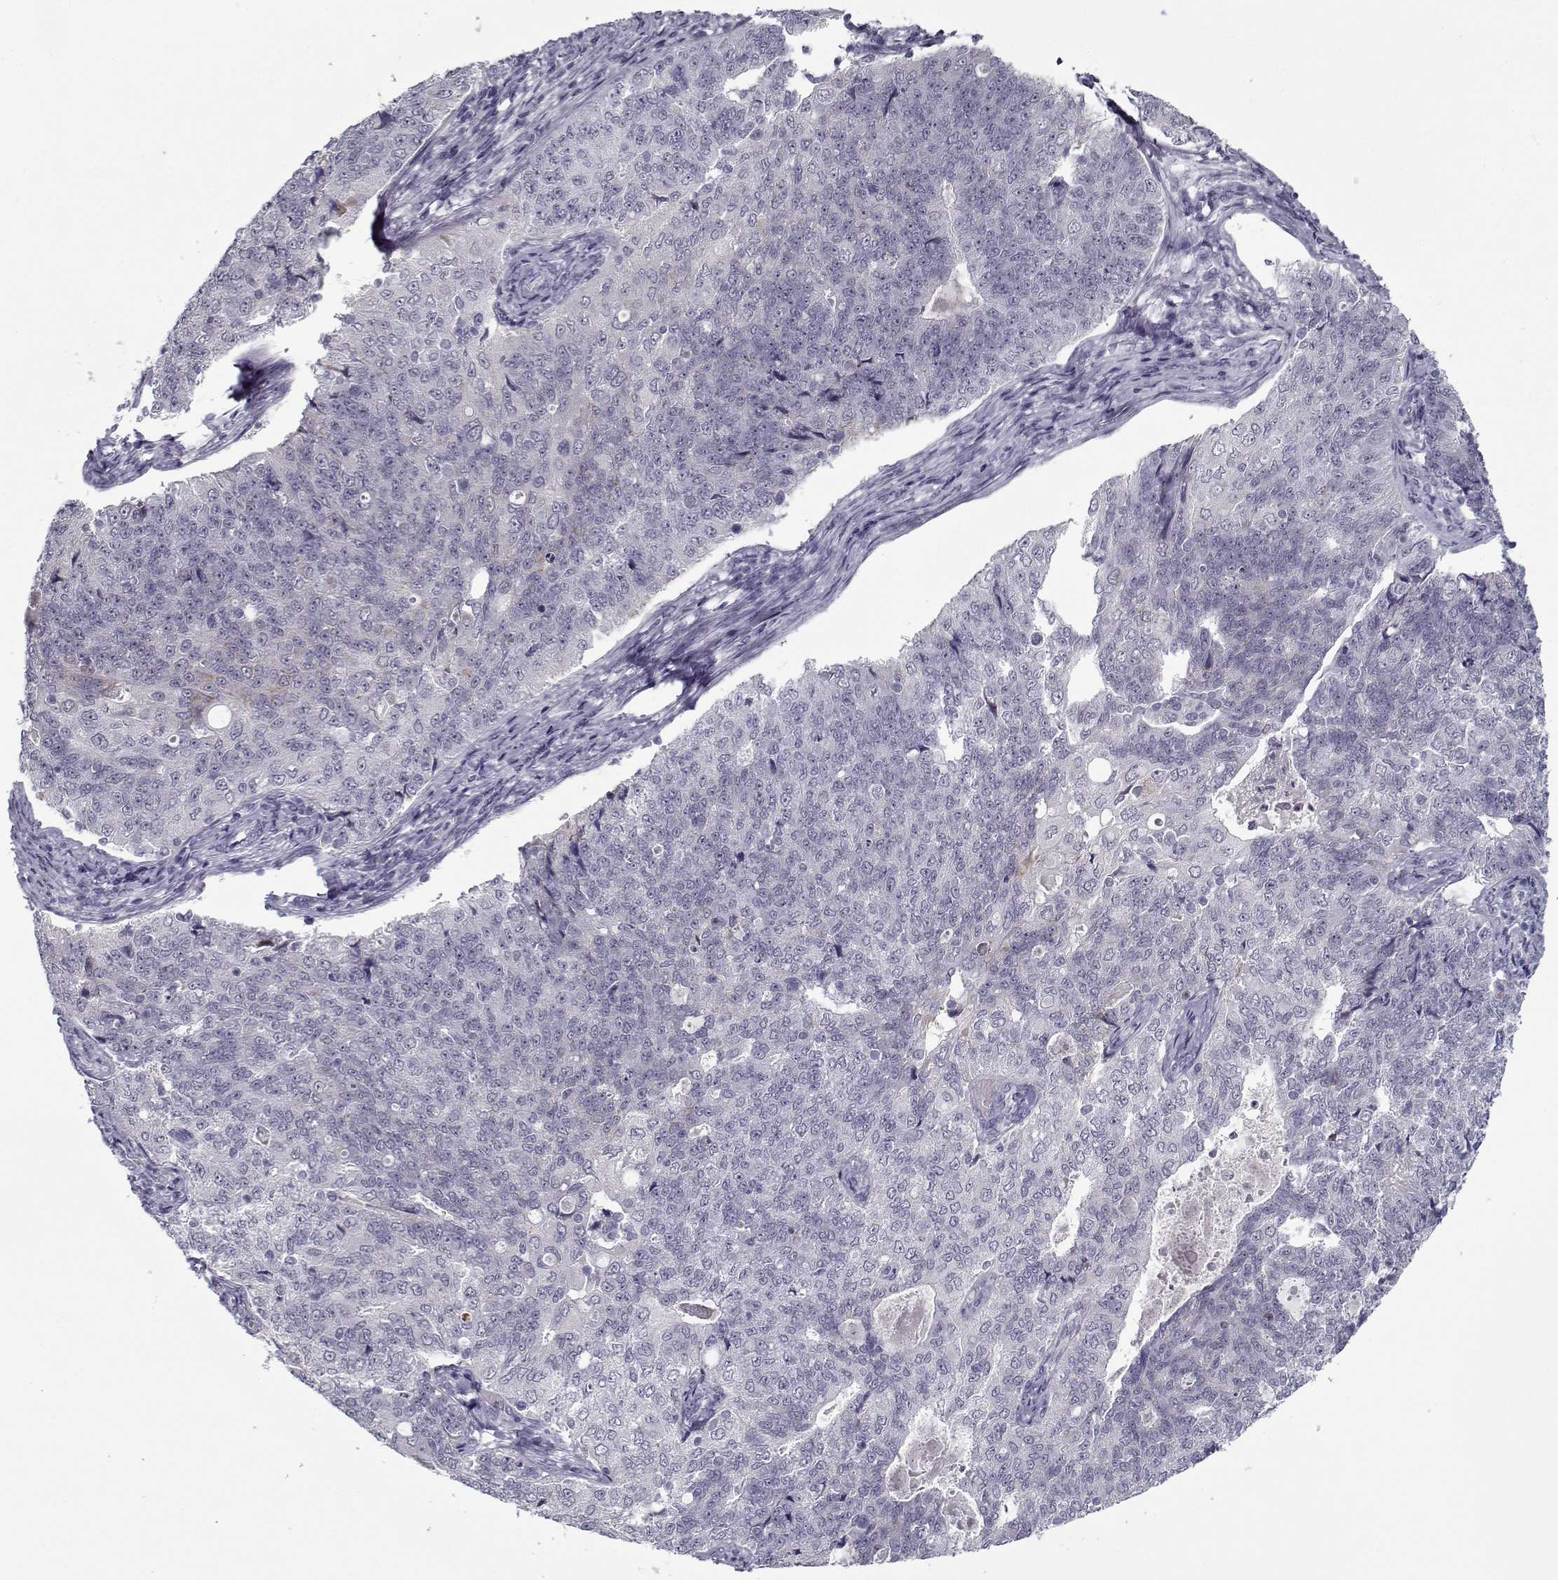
{"staining": {"intensity": "negative", "quantity": "none", "location": "none"}, "tissue": "endometrial cancer", "cell_type": "Tumor cells", "image_type": "cancer", "snomed": [{"axis": "morphology", "description": "Adenocarcinoma, NOS"}, {"axis": "topography", "description": "Endometrium"}], "caption": "Immunohistochemistry (IHC) of human endometrial adenocarcinoma displays no positivity in tumor cells.", "gene": "SPACA9", "patient": {"sex": "female", "age": 43}}